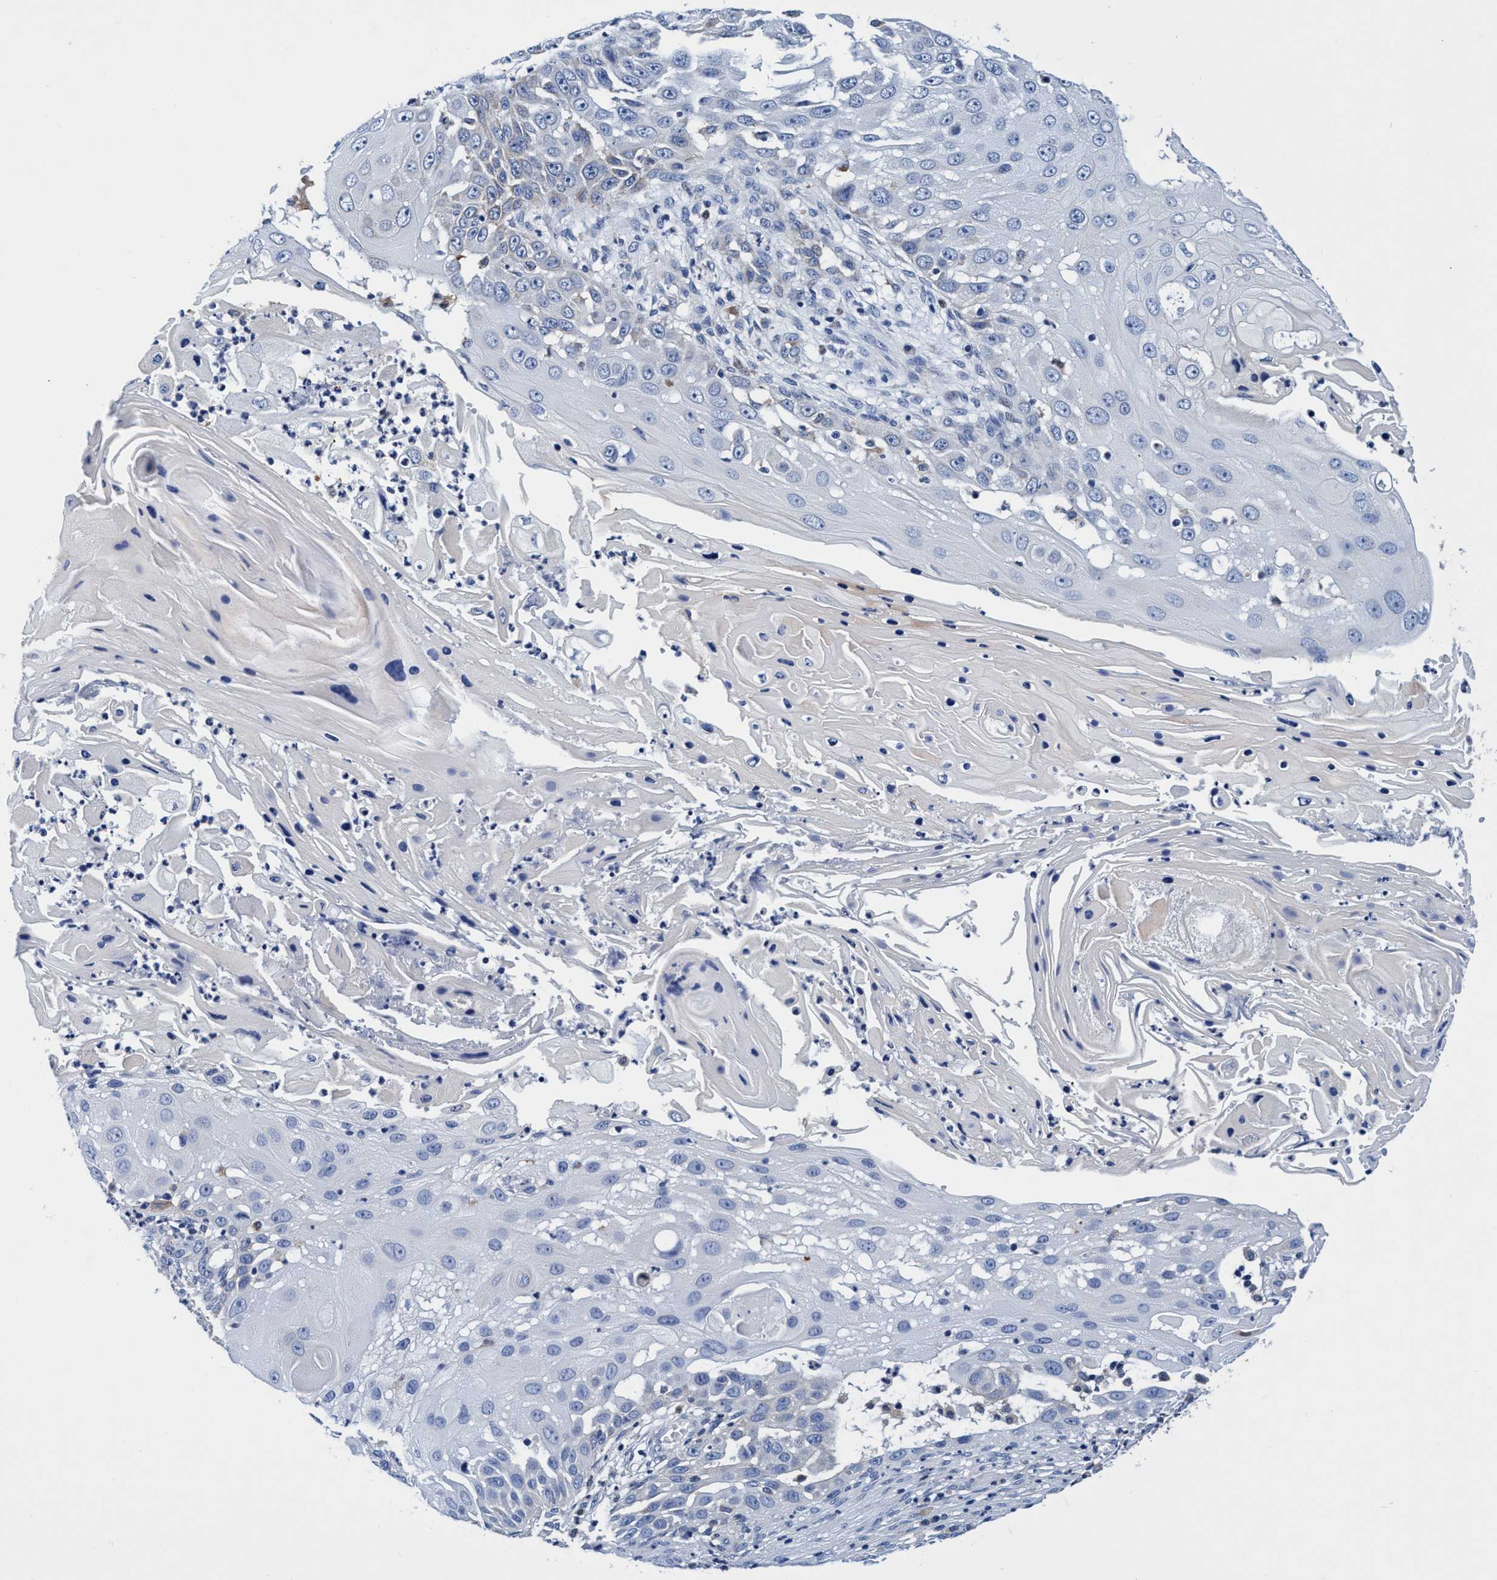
{"staining": {"intensity": "weak", "quantity": "<25%", "location": "cytoplasmic/membranous"}, "tissue": "skin cancer", "cell_type": "Tumor cells", "image_type": "cancer", "snomed": [{"axis": "morphology", "description": "Squamous cell carcinoma, NOS"}, {"axis": "topography", "description": "Skin"}], "caption": "This is an immunohistochemistry (IHC) histopathology image of skin cancer. There is no staining in tumor cells.", "gene": "UBALD2", "patient": {"sex": "female", "age": 44}}